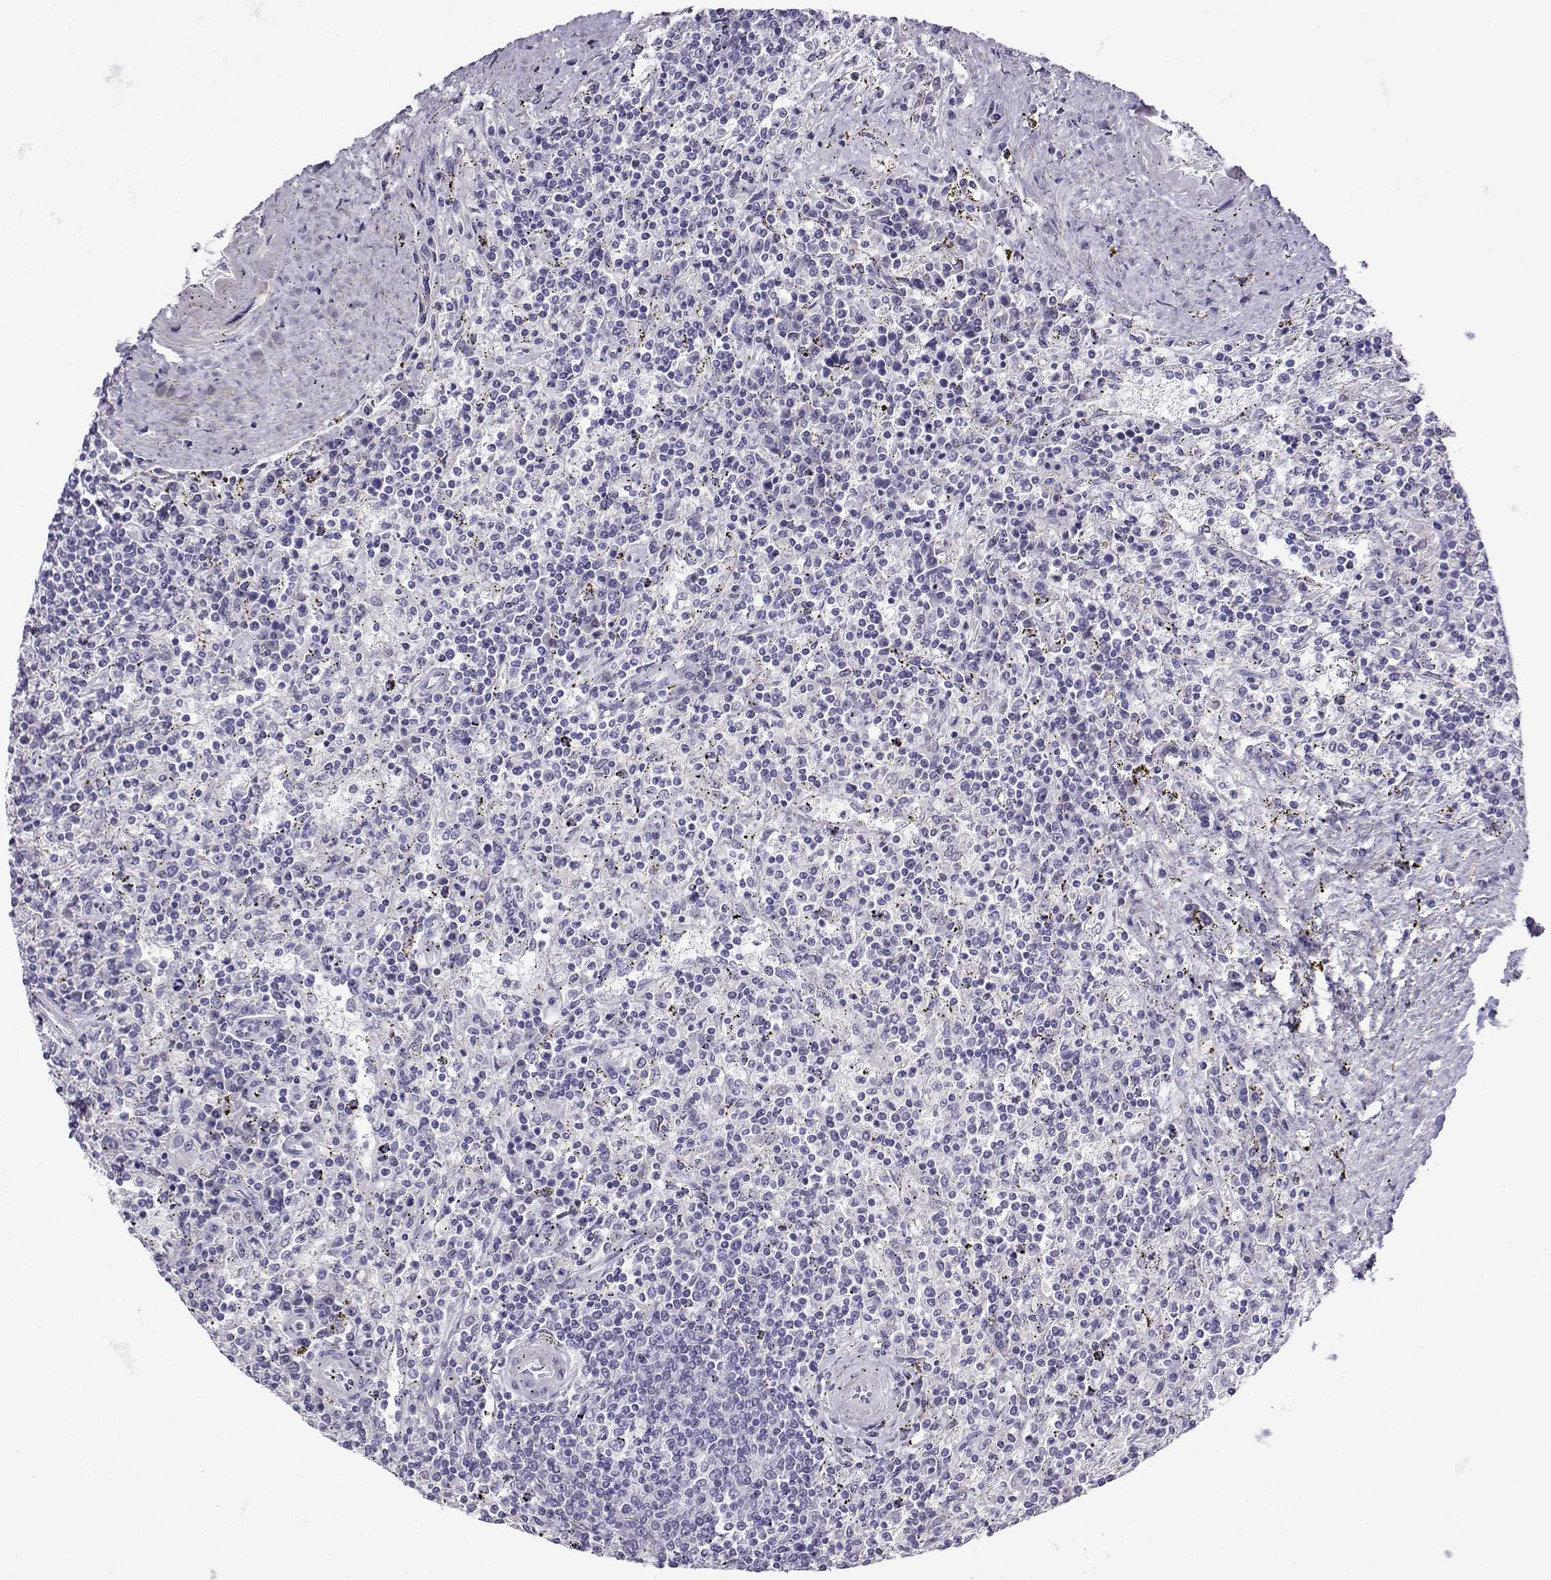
{"staining": {"intensity": "negative", "quantity": "none", "location": "none"}, "tissue": "lymphoma", "cell_type": "Tumor cells", "image_type": "cancer", "snomed": [{"axis": "morphology", "description": "Malignant lymphoma, non-Hodgkin's type, Low grade"}, {"axis": "topography", "description": "Spleen"}], "caption": "Tumor cells are negative for brown protein staining in lymphoma.", "gene": "FBXO24", "patient": {"sex": "male", "age": 62}}